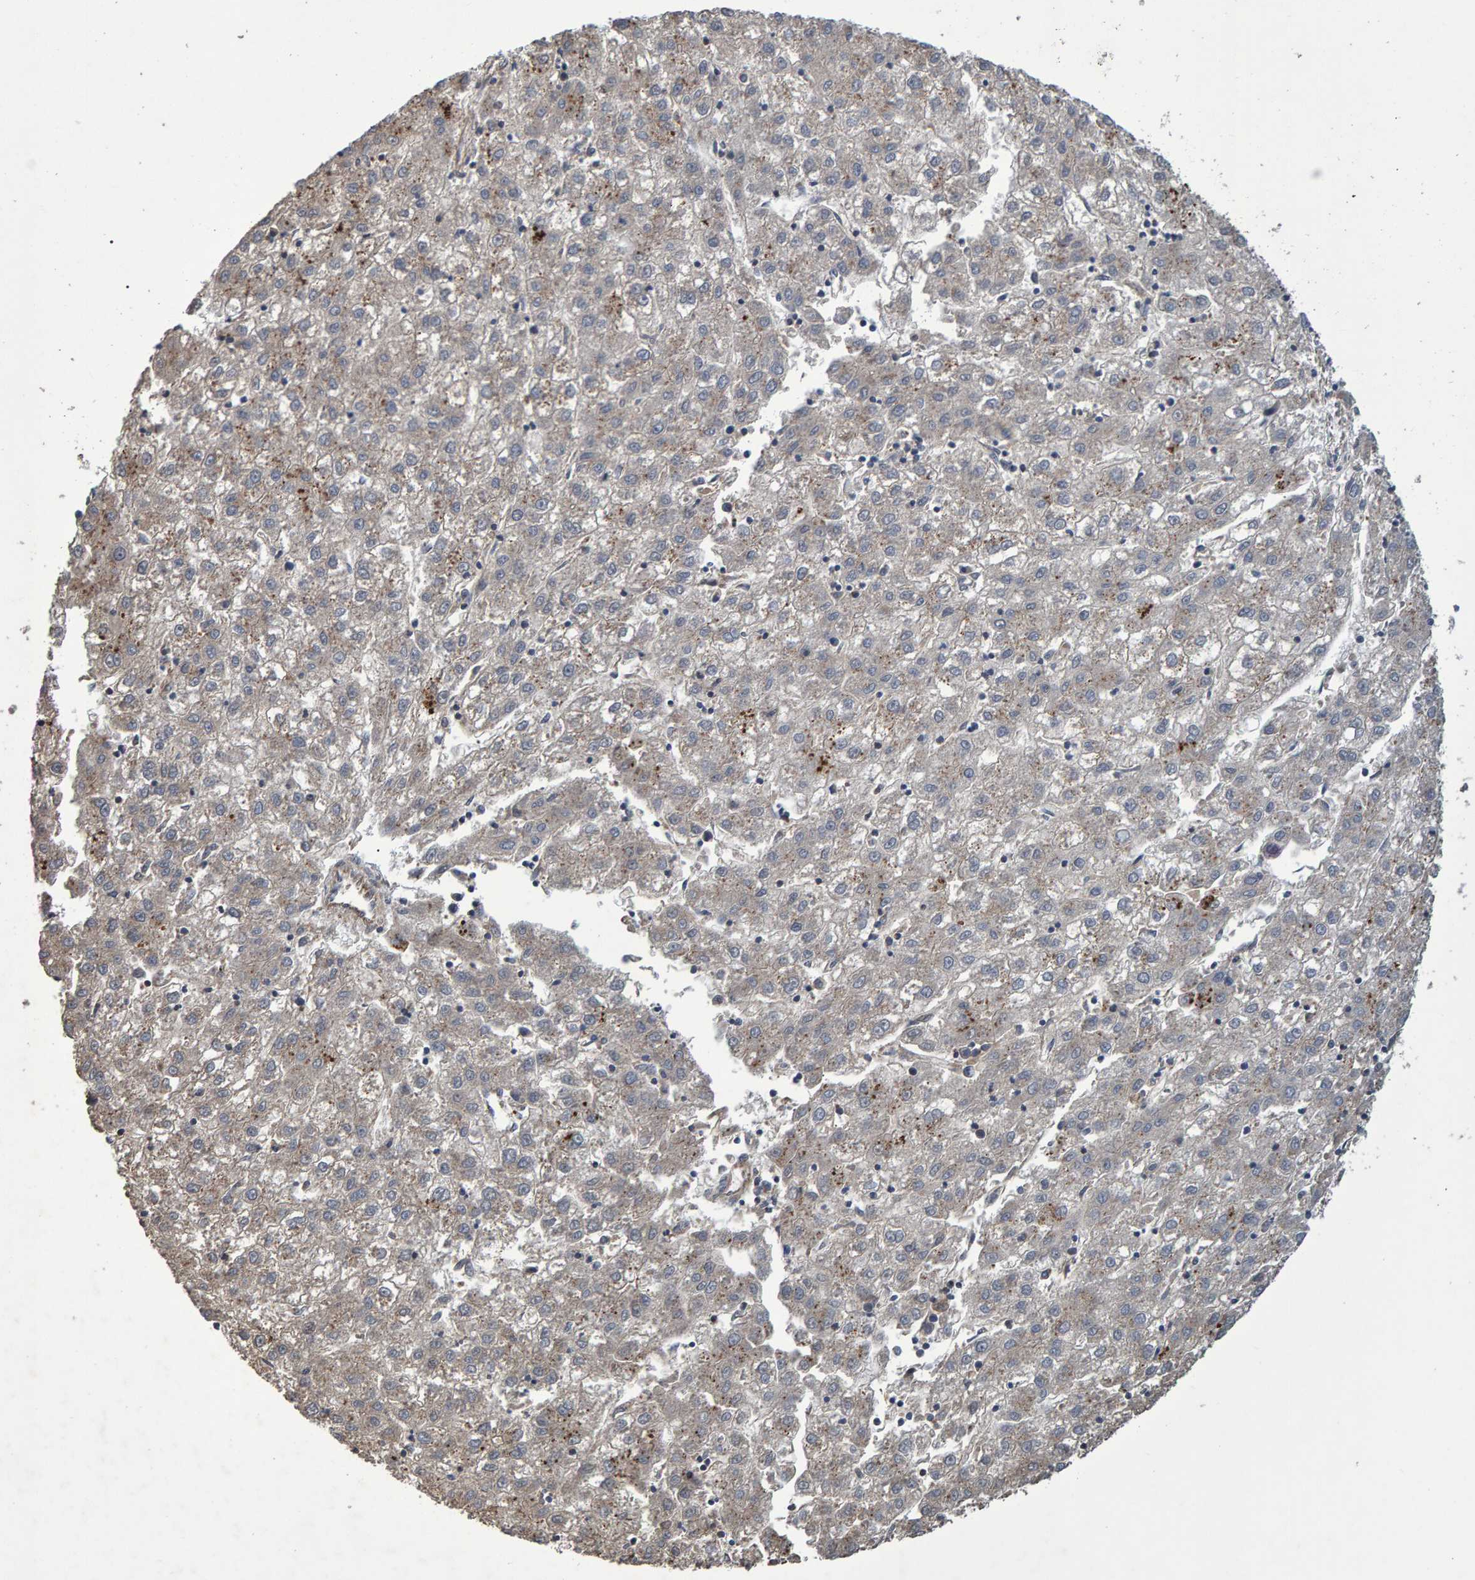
{"staining": {"intensity": "negative", "quantity": "none", "location": "none"}, "tissue": "liver cancer", "cell_type": "Tumor cells", "image_type": "cancer", "snomed": [{"axis": "morphology", "description": "Carcinoma, Hepatocellular, NOS"}, {"axis": "topography", "description": "Liver"}], "caption": "The histopathology image exhibits no staining of tumor cells in liver cancer (hepatocellular carcinoma).", "gene": "SLIT2", "patient": {"sex": "male", "age": 72}}